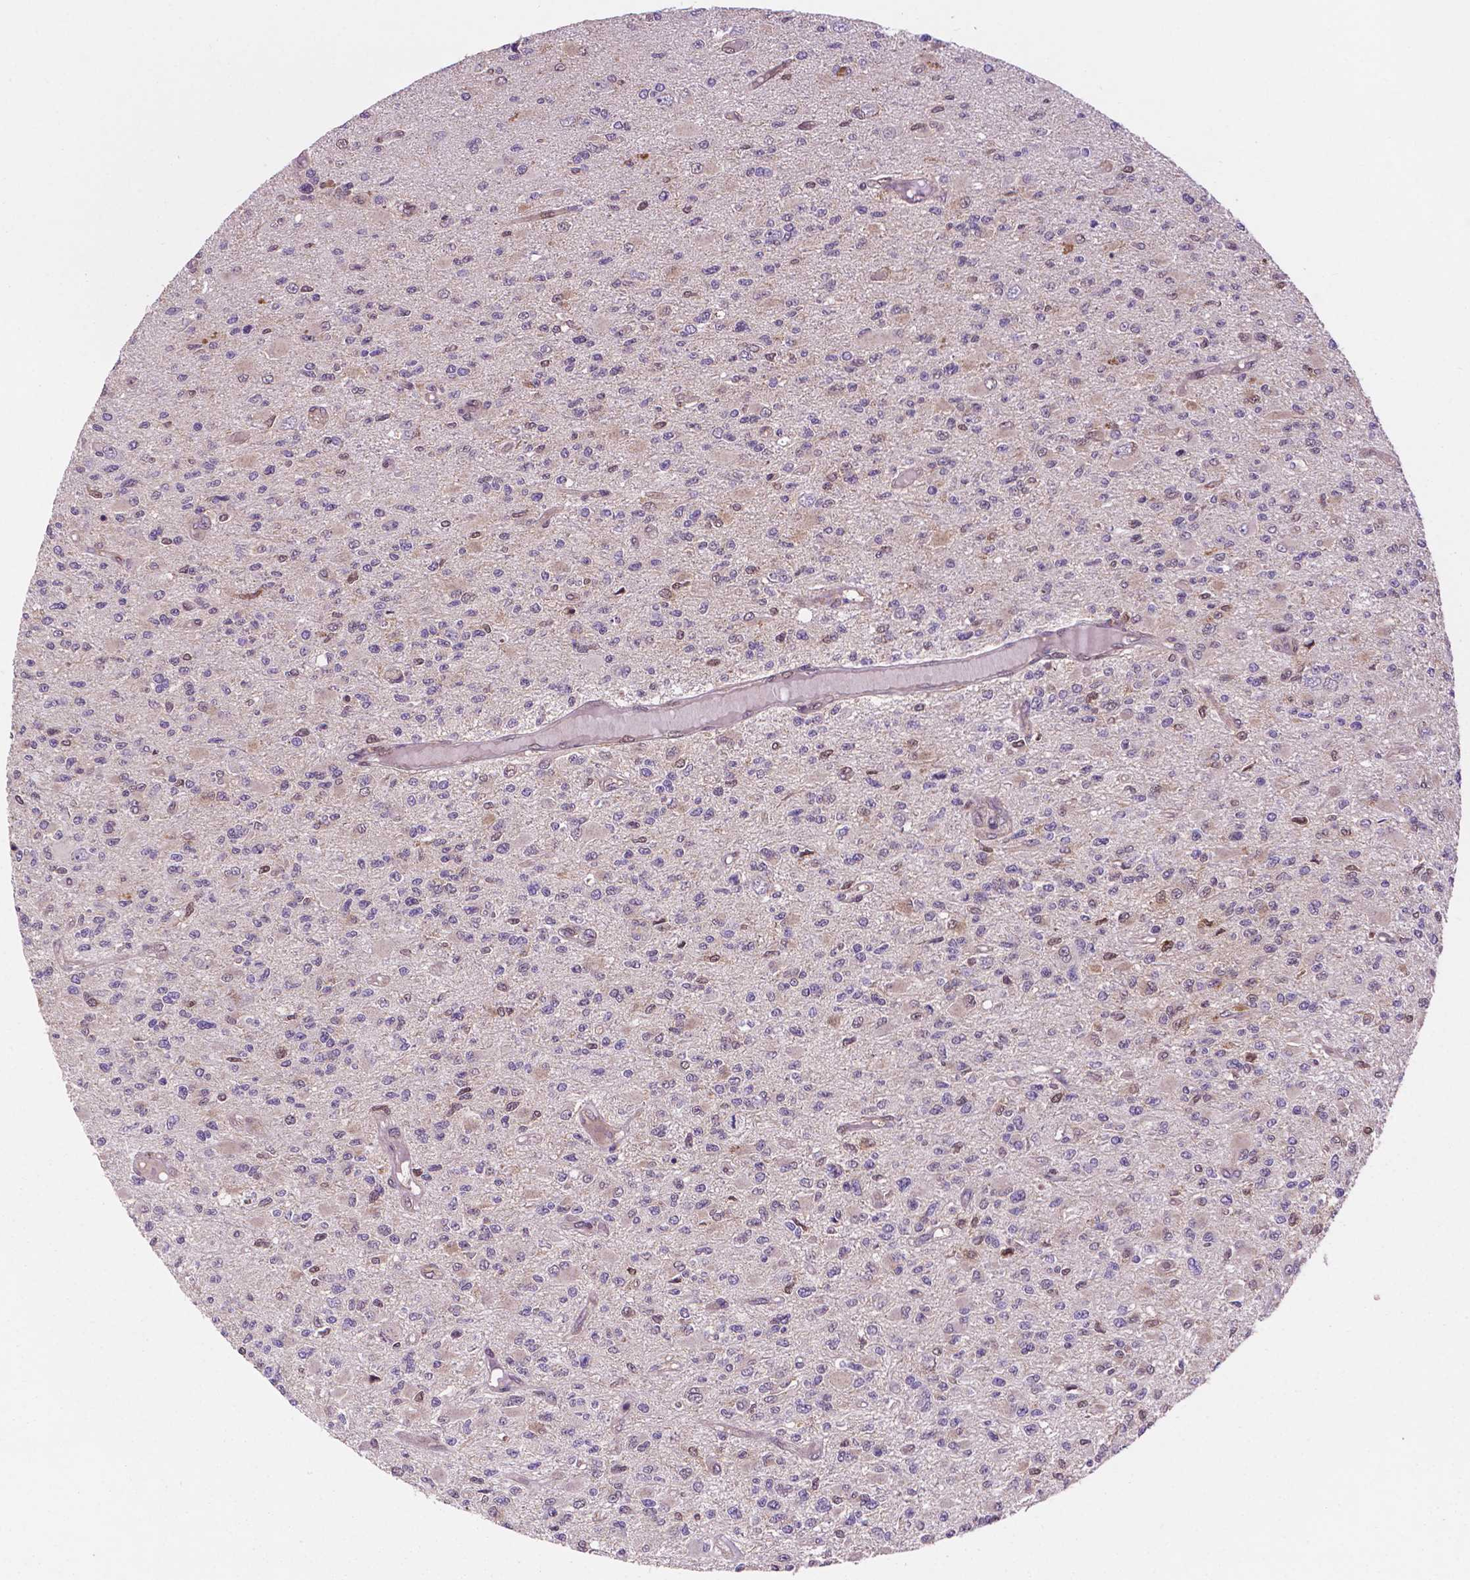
{"staining": {"intensity": "negative", "quantity": "none", "location": "none"}, "tissue": "glioma", "cell_type": "Tumor cells", "image_type": "cancer", "snomed": [{"axis": "morphology", "description": "Glioma, malignant, High grade"}, {"axis": "topography", "description": "Brain"}], "caption": "This image is of malignant high-grade glioma stained with immunohistochemistry to label a protein in brown with the nuclei are counter-stained blue. There is no positivity in tumor cells.", "gene": "UBE2L6", "patient": {"sex": "female", "age": 63}}